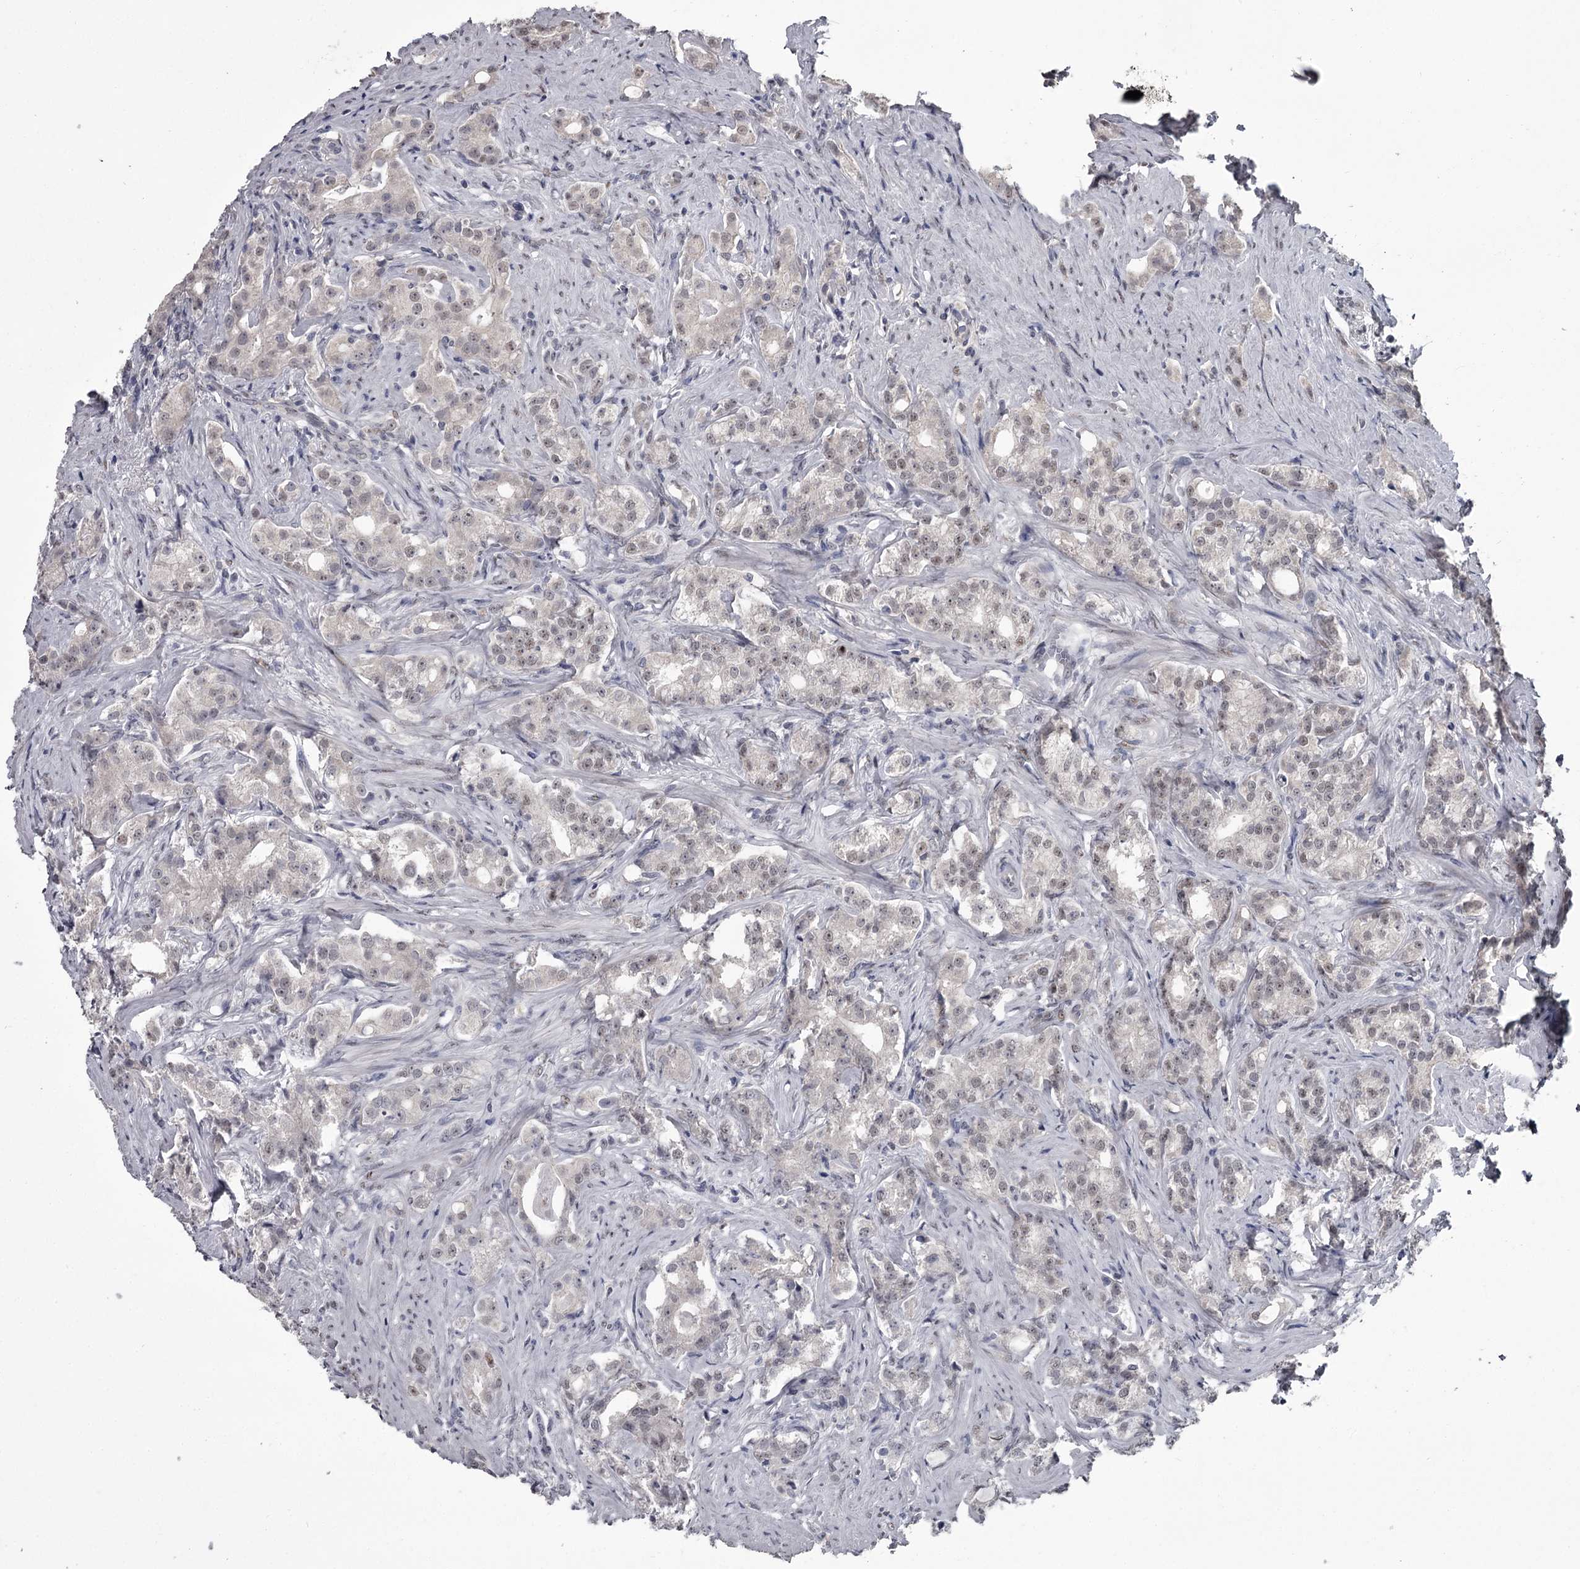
{"staining": {"intensity": "weak", "quantity": "<25%", "location": "nuclear"}, "tissue": "prostate cancer", "cell_type": "Tumor cells", "image_type": "cancer", "snomed": [{"axis": "morphology", "description": "Adenocarcinoma, Low grade"}, {"axis": "topography", "description": "Prostate"}], "caption": "IHC image of neoplastic tissue: human adenocarcinoma (low-grade) (prostate) stained with DAB (3,3'-diaminobenzidine) reveals no significant protein staining in tumor cells.", "gene": "PRPF40B", "patient": {"sex": "male", "age": 71}}